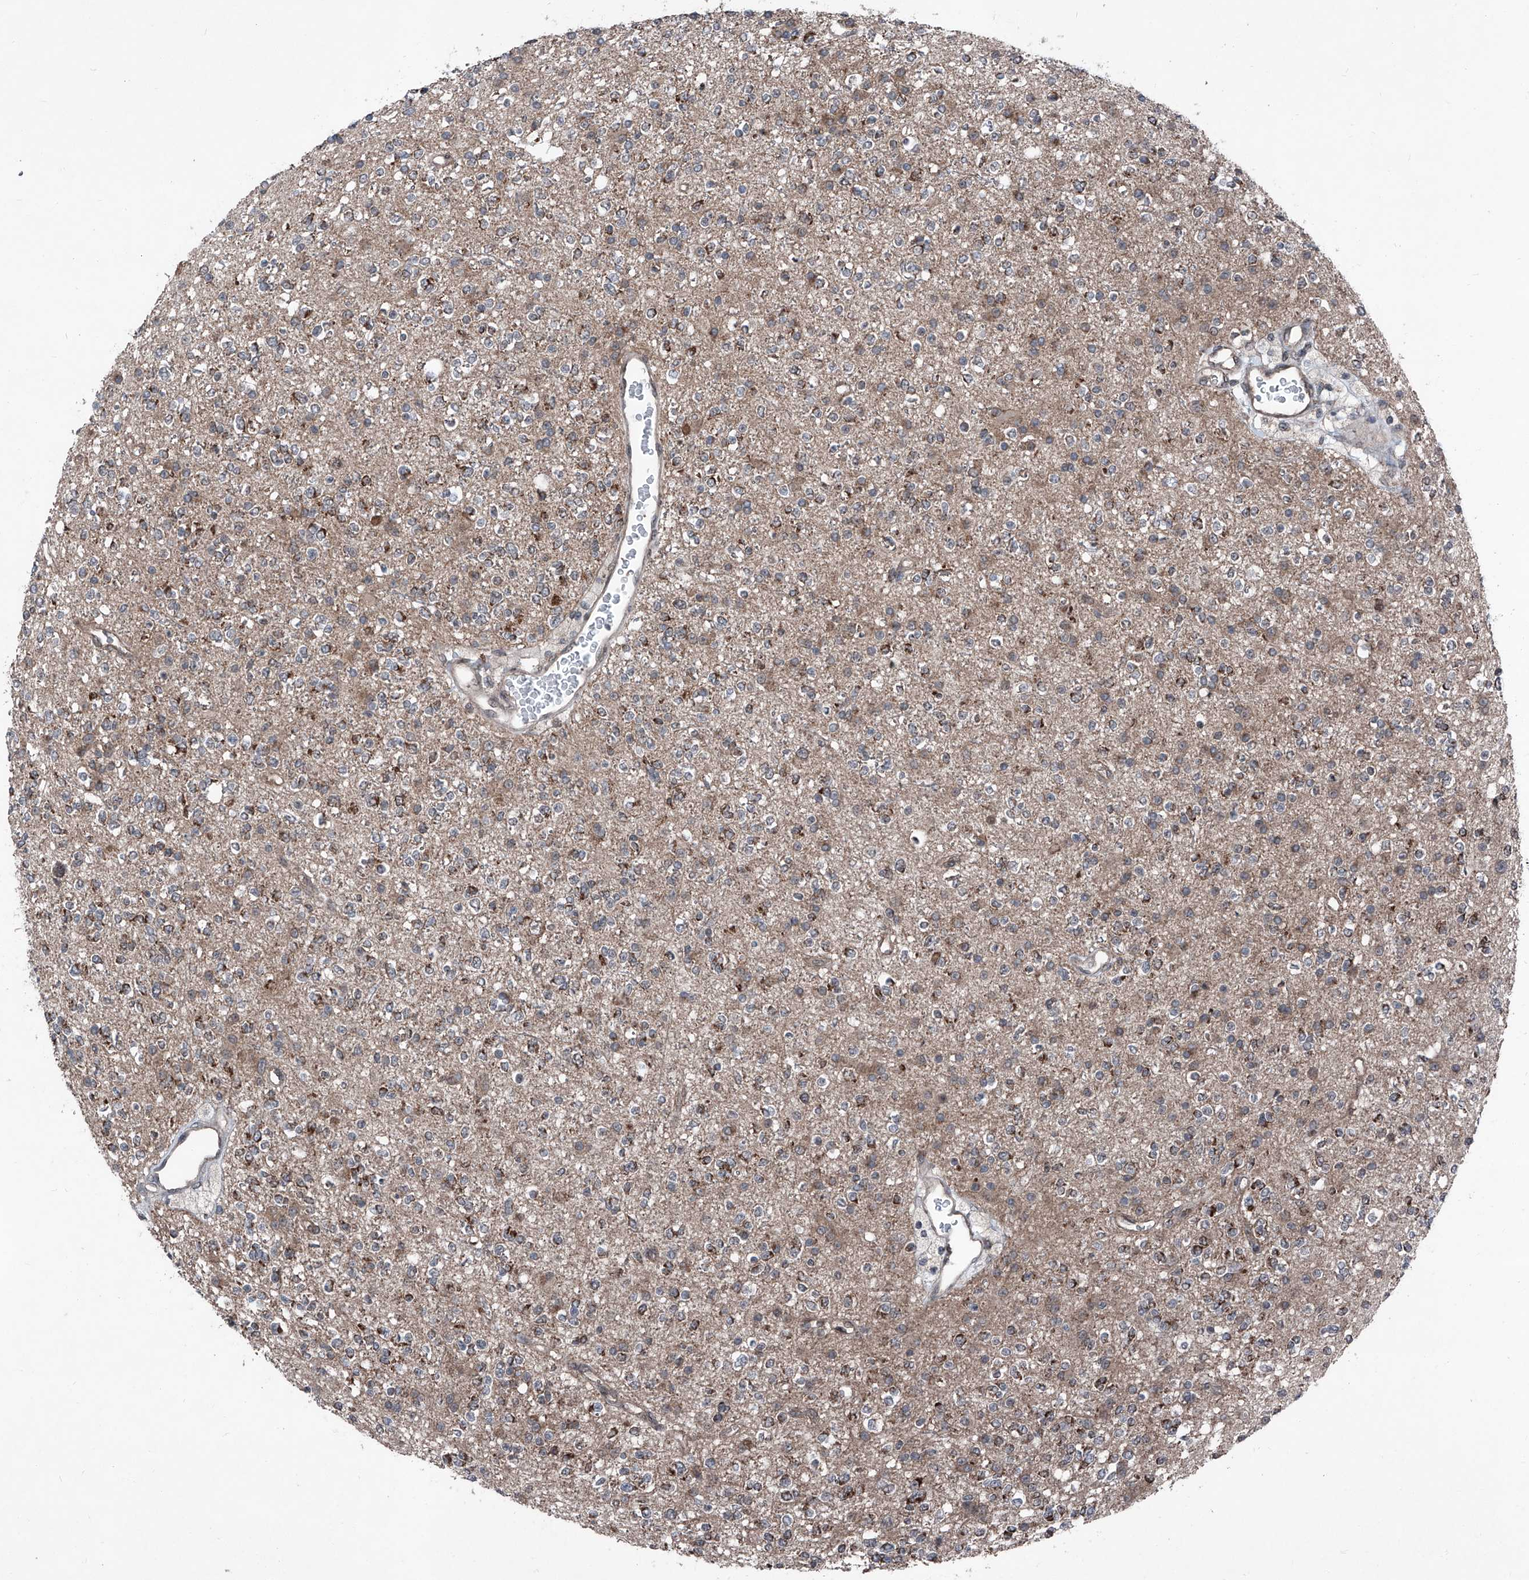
{"staining": {"intensity": "moderate", "quantity": "25%-75%", "location": "cytoplasmic/membranous"}, "tissue": "glioma", "cell_type": "Tumor cells", "image_type": "cancer", "snomed": [{"axis": "morphology", "description": "Glioma, malignant, High grade"}, {"axis": "topography", "description": "Brain"}], "caption": "High-power microscopy captured an immunohistochemistry image of malignant high-grade glioma, revealing moderate cytoplasmic/membranous staining in about 25%-75% of tumor cells.", "gene": "COA7", "patient": {"sex": "male", "age": 34}}